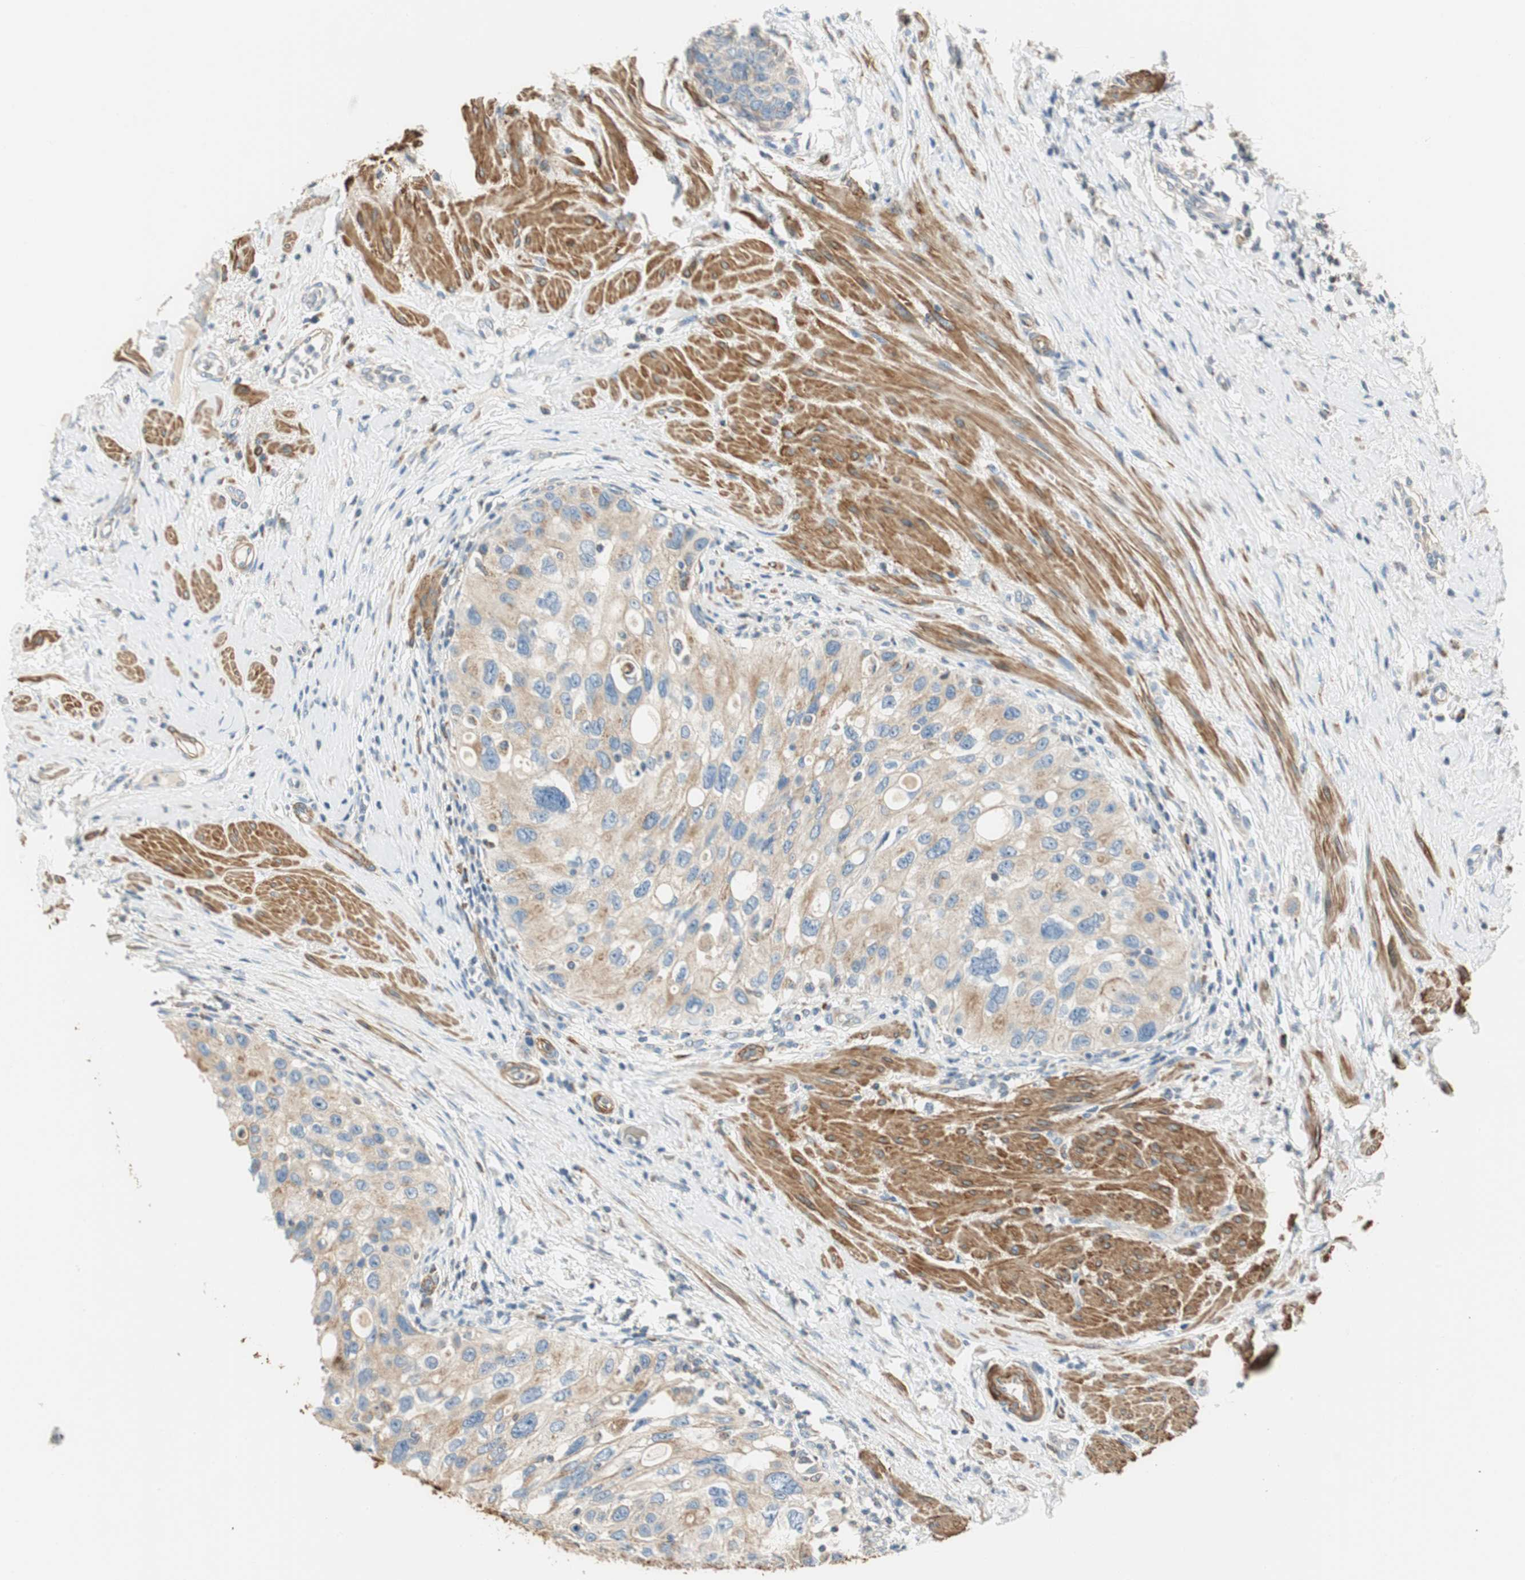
{"staining": {"intensity": "moderate", "quantity": ">75%", "location": "cytoplasmic/membranous"}, "tissue": "urothelial cancer", "cell_type": "Tumor cells", "image_type": "cancer", "snomed": [{"axis": "morphology", "description": "Urothelial carcinoma, High grade"}, {"axis": "topography", "description": "Urinary bladder"}], "caption": "An immunohistochemistry (IHC) photomicrograph of neoplastic tissue is shown. Protein staining in brown labels moderate cytoplasmic/membranous positivity in urothelial cancer within tumor cells.", "gene": "RORB", "patient": {"sex": "female", "age": 56}}